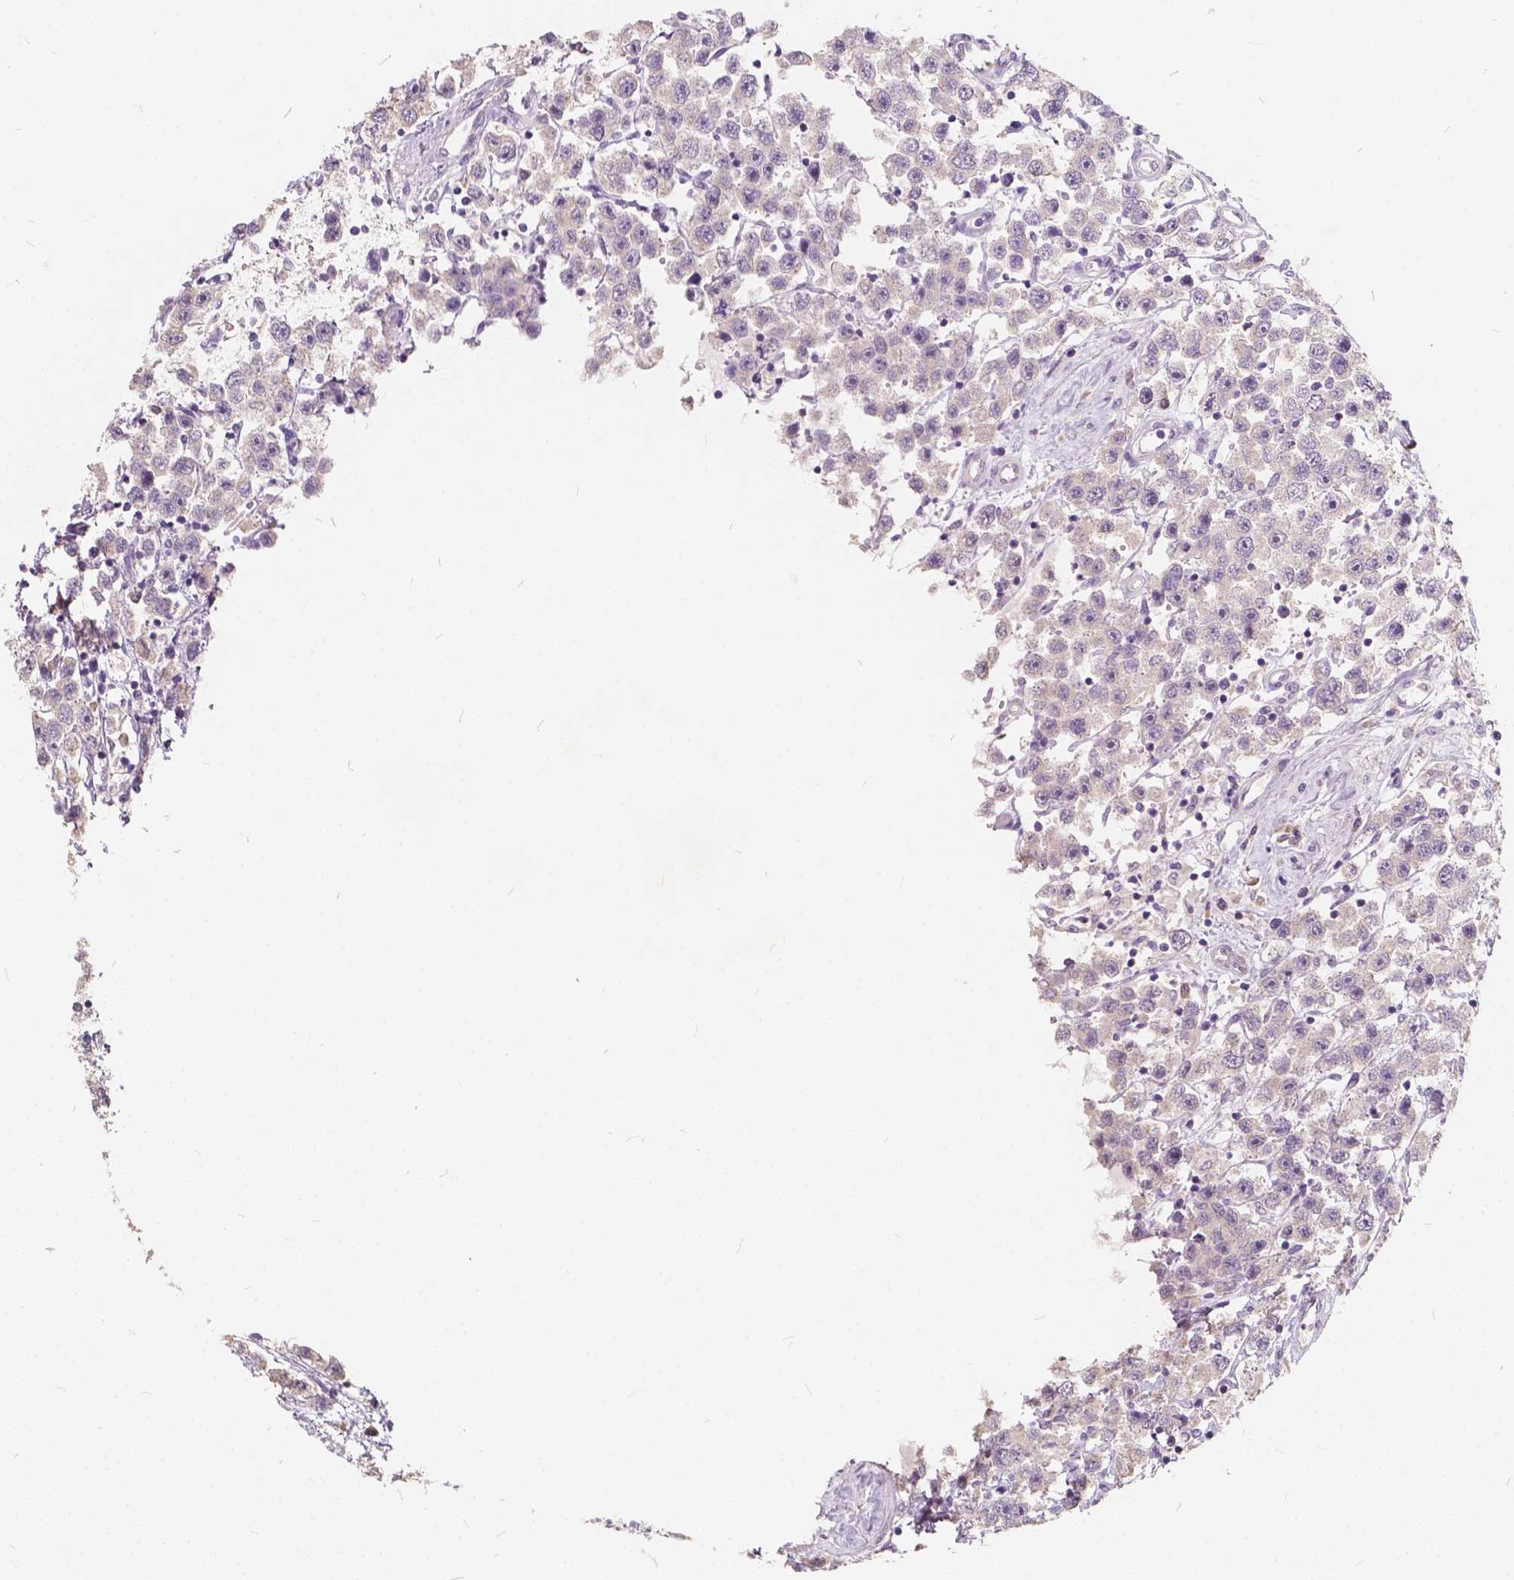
{"staining": {"intensity": "negative", "quantity": "none", "location": "none"}, "tissue": "testis cancer", "cell_type": "Tumor cells", "image_type": "cancer", "snomed": [{"axis": "morphology", "description": "Seminoma, NOS"}, {"axis": "topography", "description": "Testis"}], "caption": "A histopathology image of testis cancer stained for a protein shows no brown staining in tumor cells.", "gene": "SLC7A8", "patient": {"sex": "male", "age": 45}}